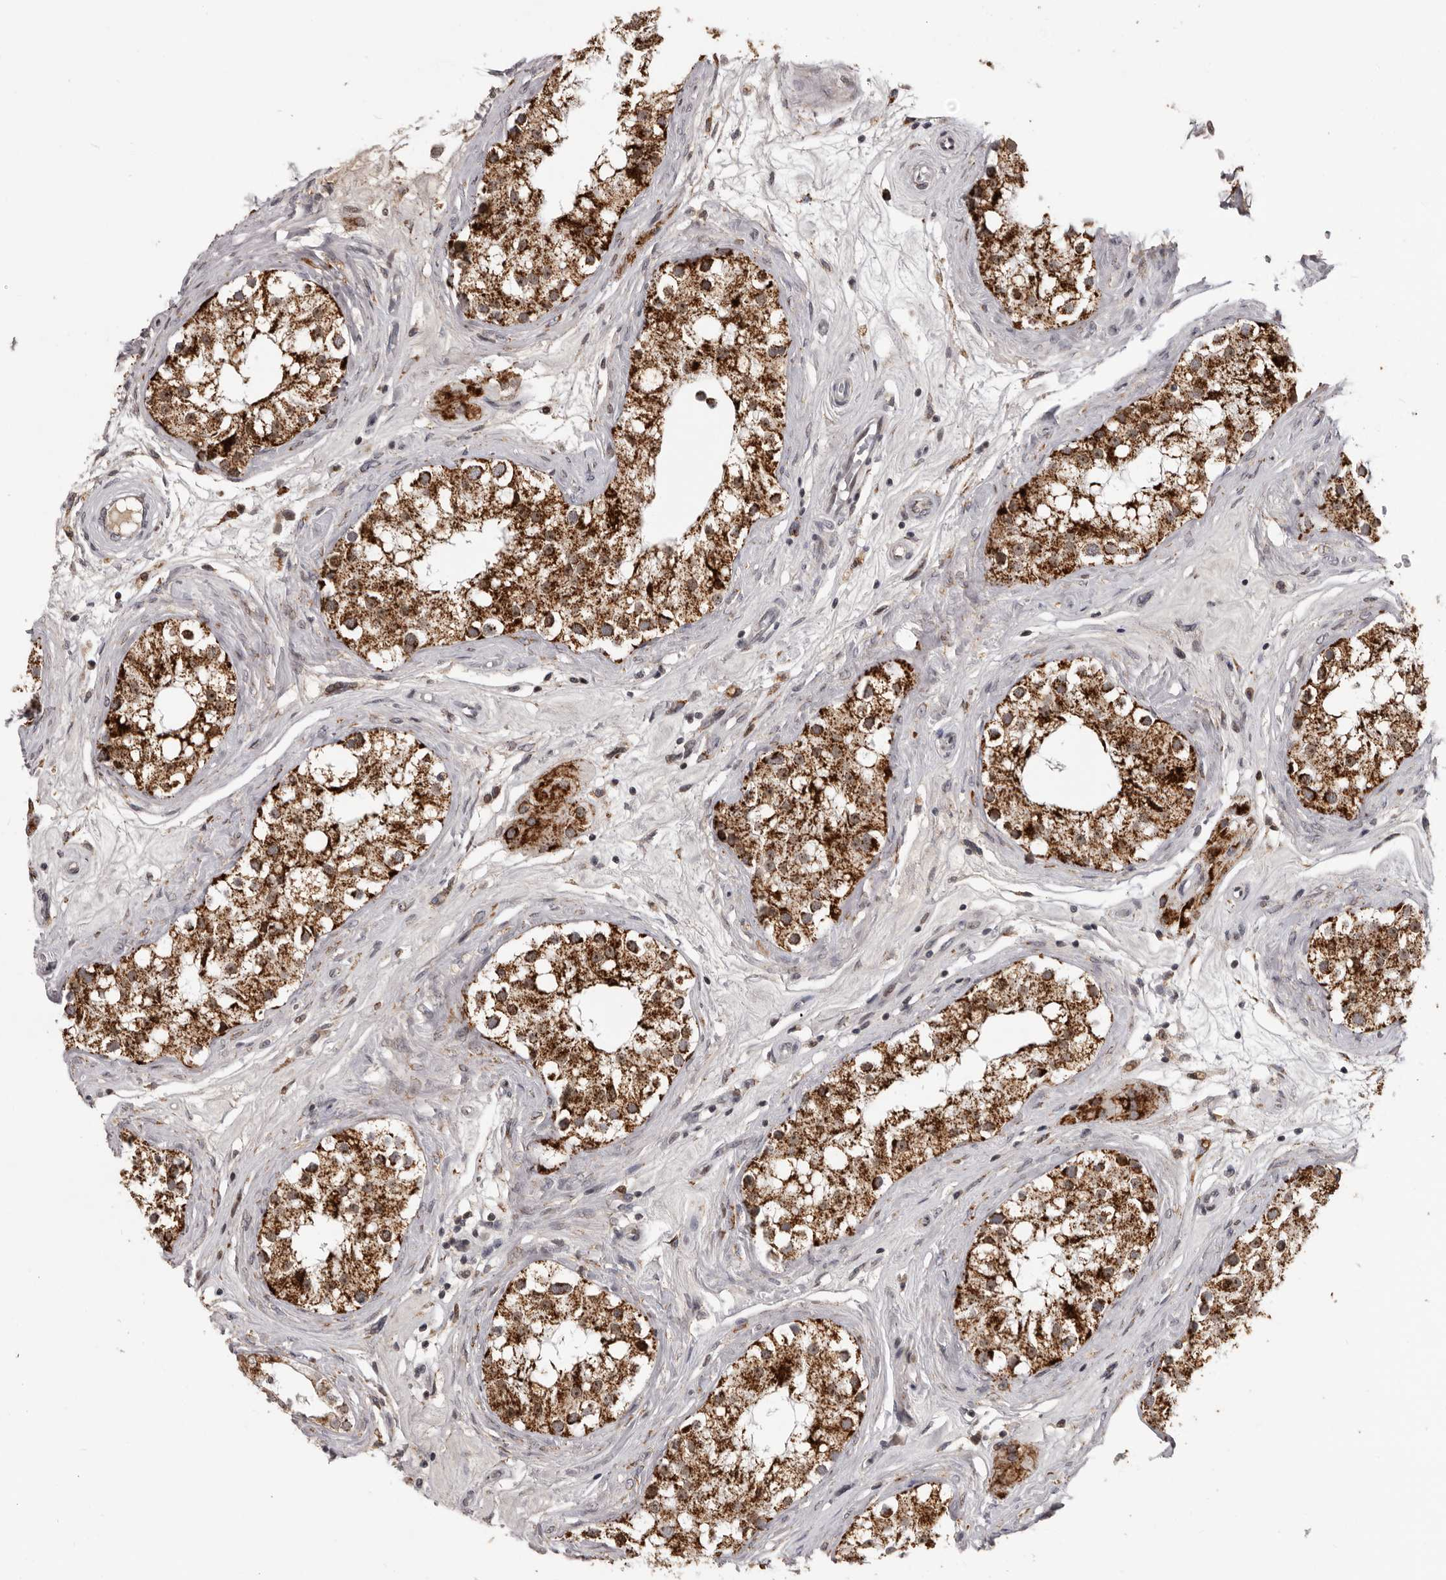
{"staining": {"intensity": "strong", "quantity": ">75%", "location": "cytoplasmic/membranous"}, "tissue": "testis", "cell_type": "Cells in seminiferous ducts", "image_type": "normal", "snomed": [{"axis": "morphology", "description": "Normal tissue, NOS"}, {"axis": "topography", "description": "Testis"}], "caption": "The micrograph exhibits immunohistochemical staining of benign testis. There is strong cytoplasmic/membranous positivity is appreciated in approximately >75% of cells in seminiferous ducts.", "gene": "C17orf99", "patient": {"sex": "male", "age": 84}}